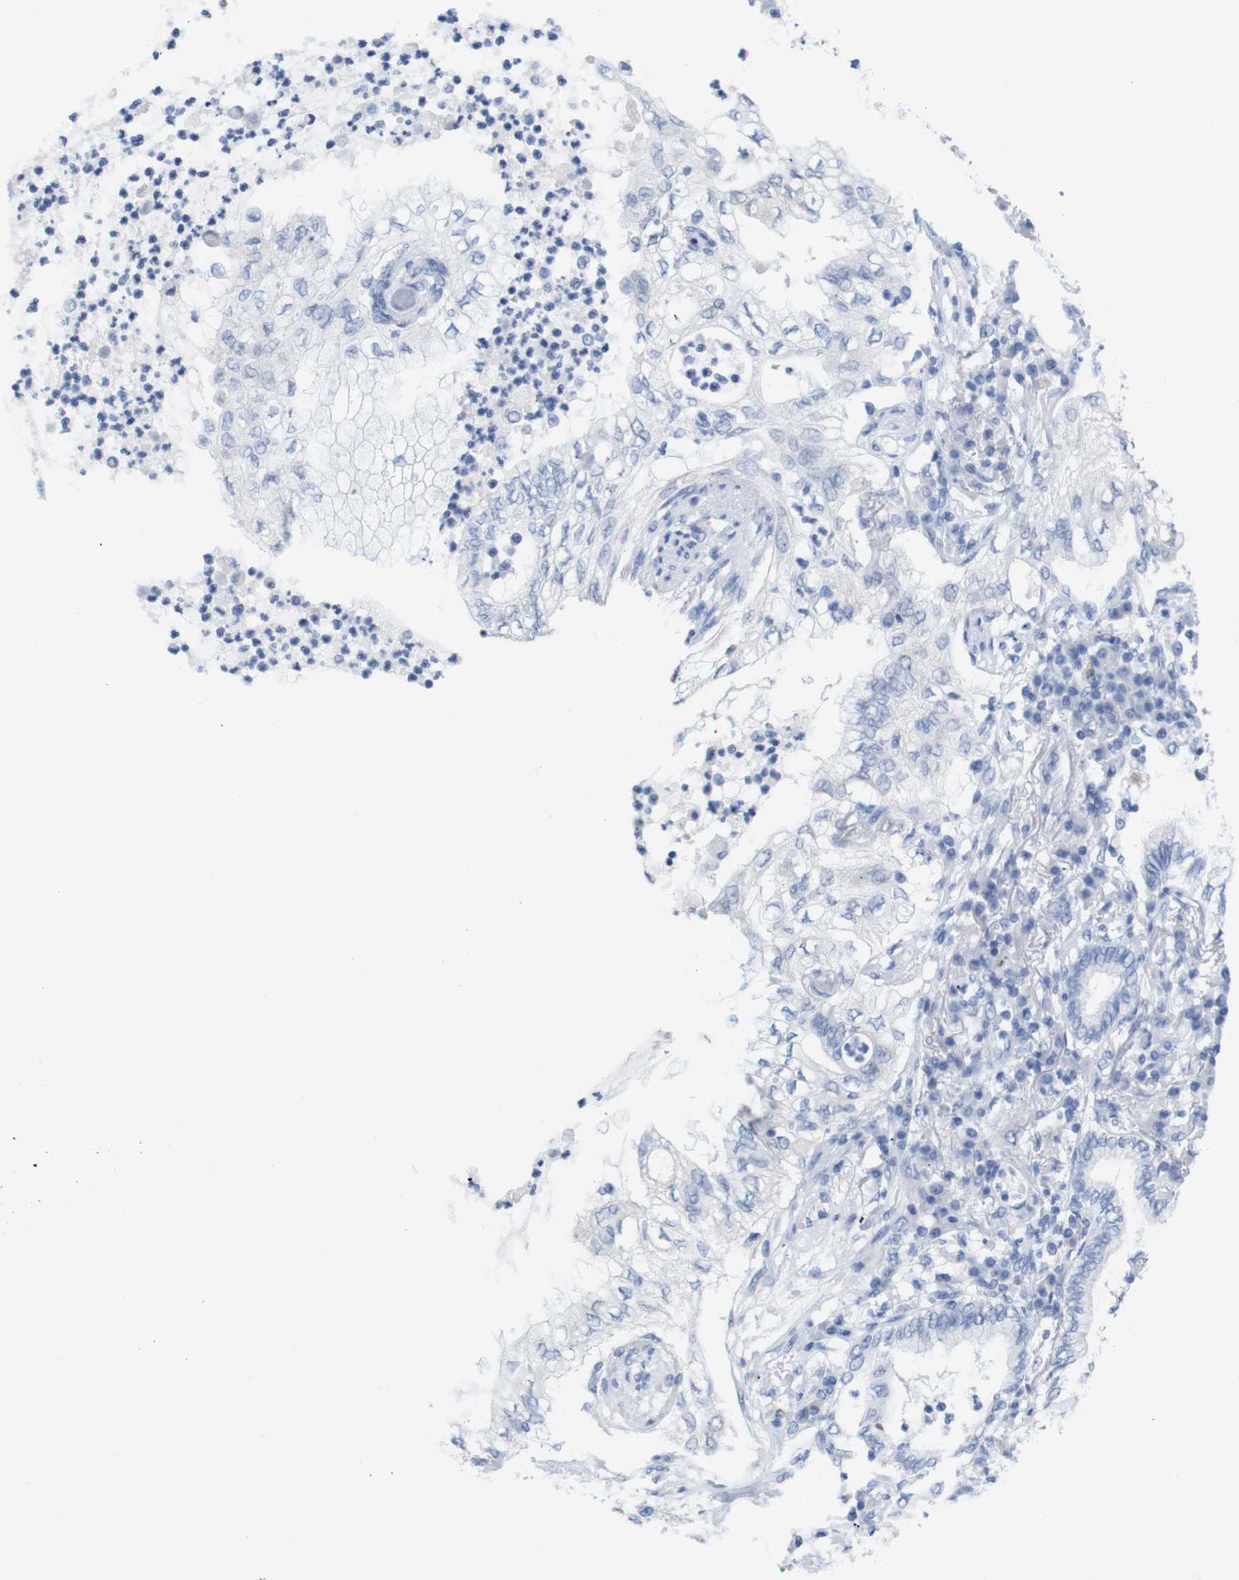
{"staining": {"intensity": "negative", "quantity": "none", "location": "none"}, "tissue": "lung cancer", "cell_type": "Tumor cells", "image_type": "cancer", "snomed": [{"axis": "morphology", "description": "Normal tissue, NOS"}, {"axis": "morphology", "description": "Adenocarcinoma, NOS"}, {"axis": "topography", "description": "Bronchus"}, {"axis": "topography", "description": "Lung"}], "caption": "A micrograph of lung cancer stained for a protein exhibits no brown staining in tumor cells. (DAB IHC, high magnification).", "gene": "PNMA1", "patient": {"sex": "female", "age": 70}}